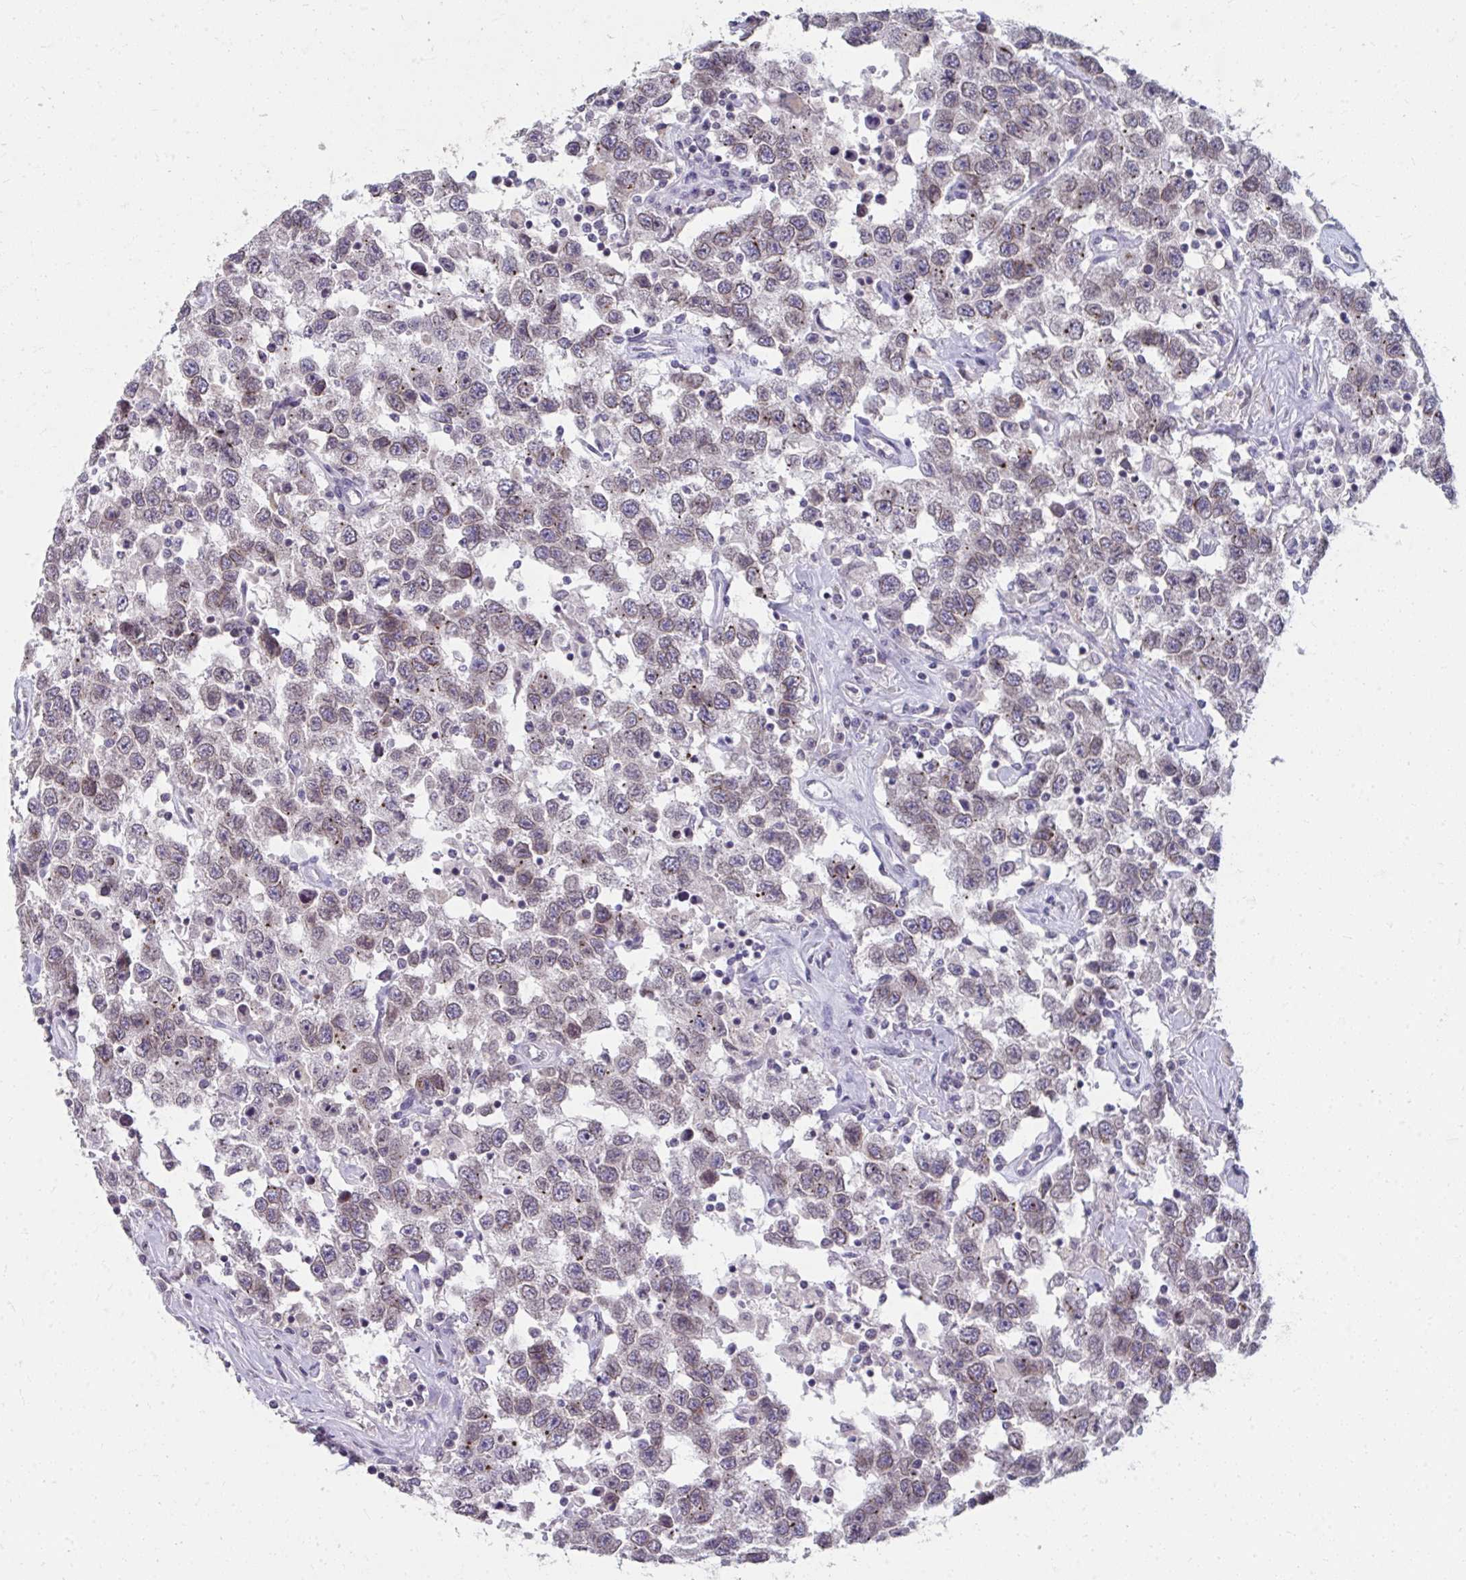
{"staining": {"intensity": "weak", "quantity": "<25%", "location": "cytoplasmic/membranous,nuclear"}, "tissue": "testis cancer", "cell_type": "Tumor cells", "image_type": "cancer", "snomed": [{"axis": "morphology", "description": "Seminoma, NOS"}, {"axis": "topography", "description": "Testis"}], "caption": "Human testis cancer stained for a protein using IHC displays no expression in tumor cells.", "gene": "NUP133", "patient": {"sex": "male", "age": 41}}